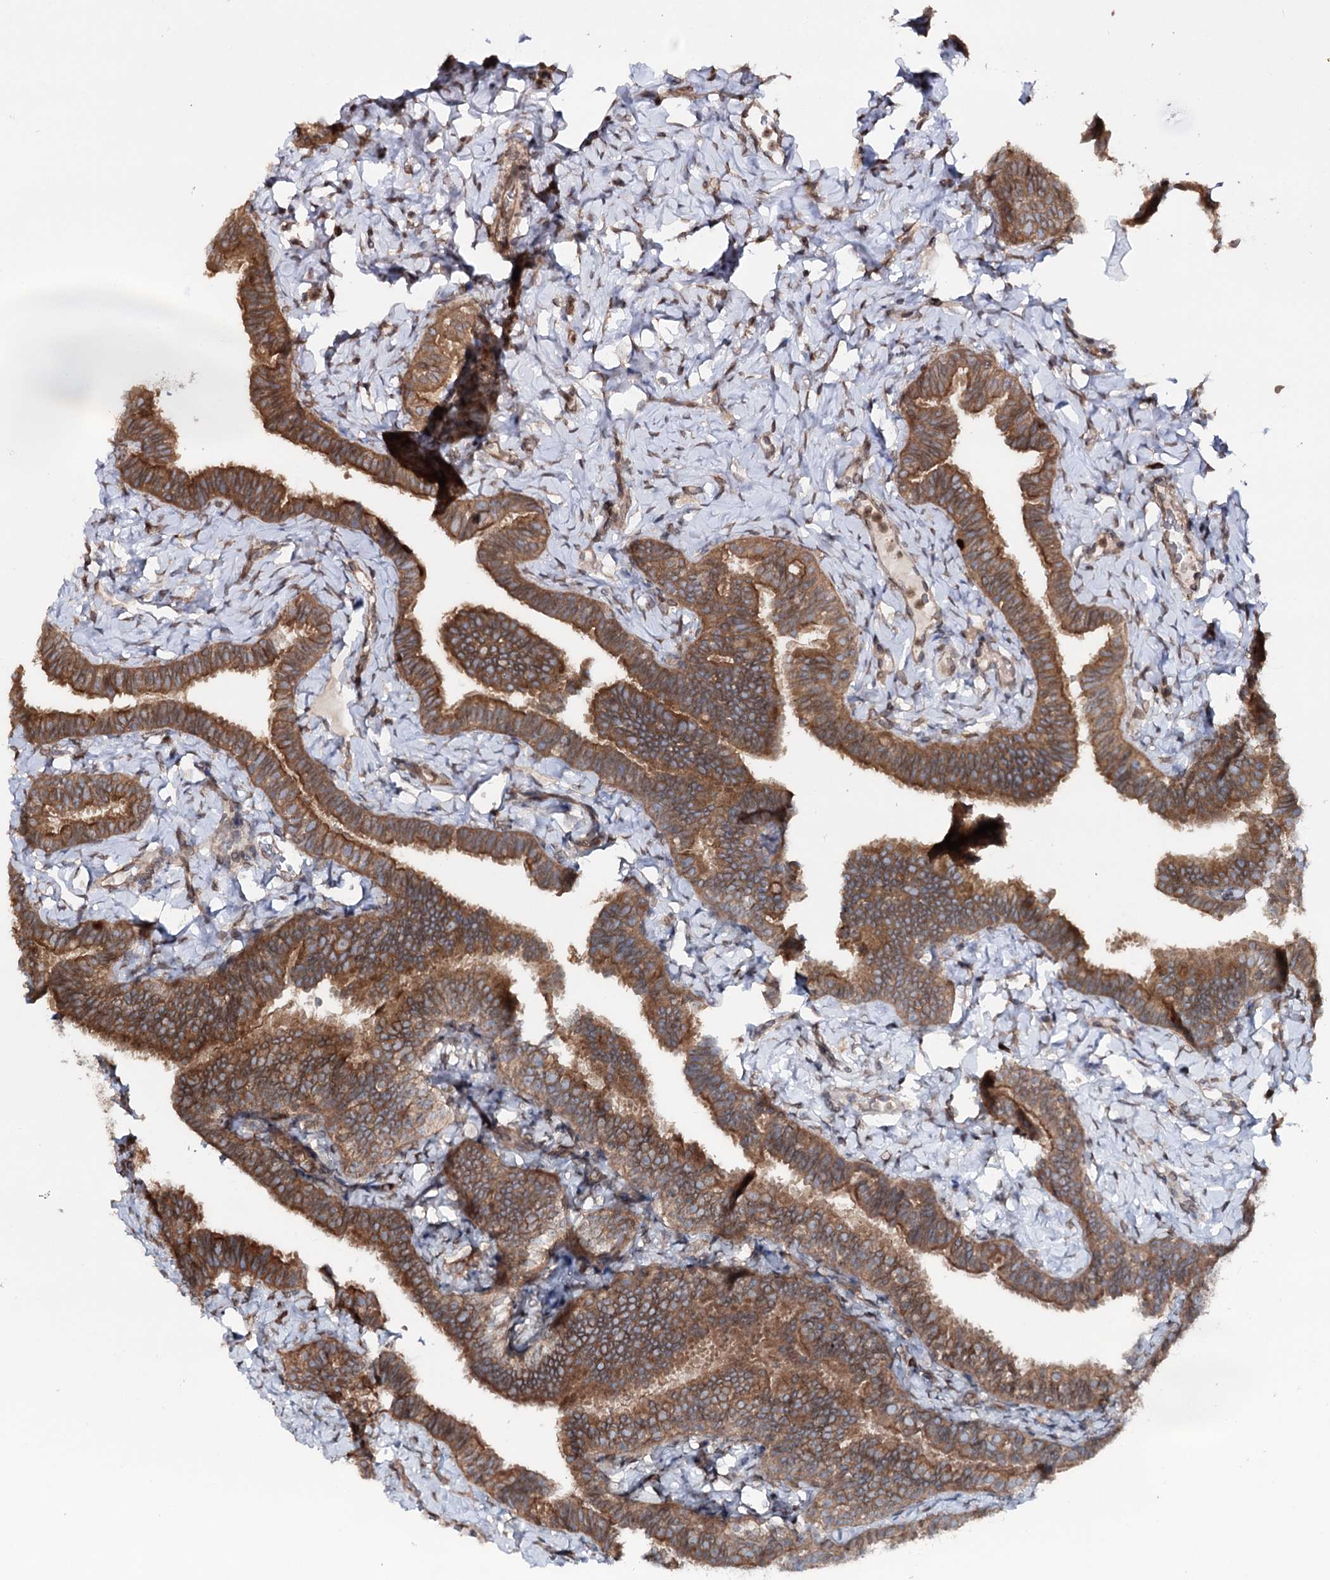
{"staining": {"intensity": "strong", "quantity": ">75%", "location": "cytoplasmic/membranous"}, "tissue": "fallopian tube", "cell_type": "Glandular cells", "image_type": "normal", "snomed": [{"axis": "morphology", "description": "Normal tissue, NOS"}, {"axis": "topography", "description": "Fallopian tube"}], "caption": "Brown immunohistochemical staining in normal human fallopian tube exhibits strong cytoplasmic/membranous staining in approximately >75% of glandular cells.", "gene": "FGFR1OP2", "patient": {"sex": "female", "age": 65}}